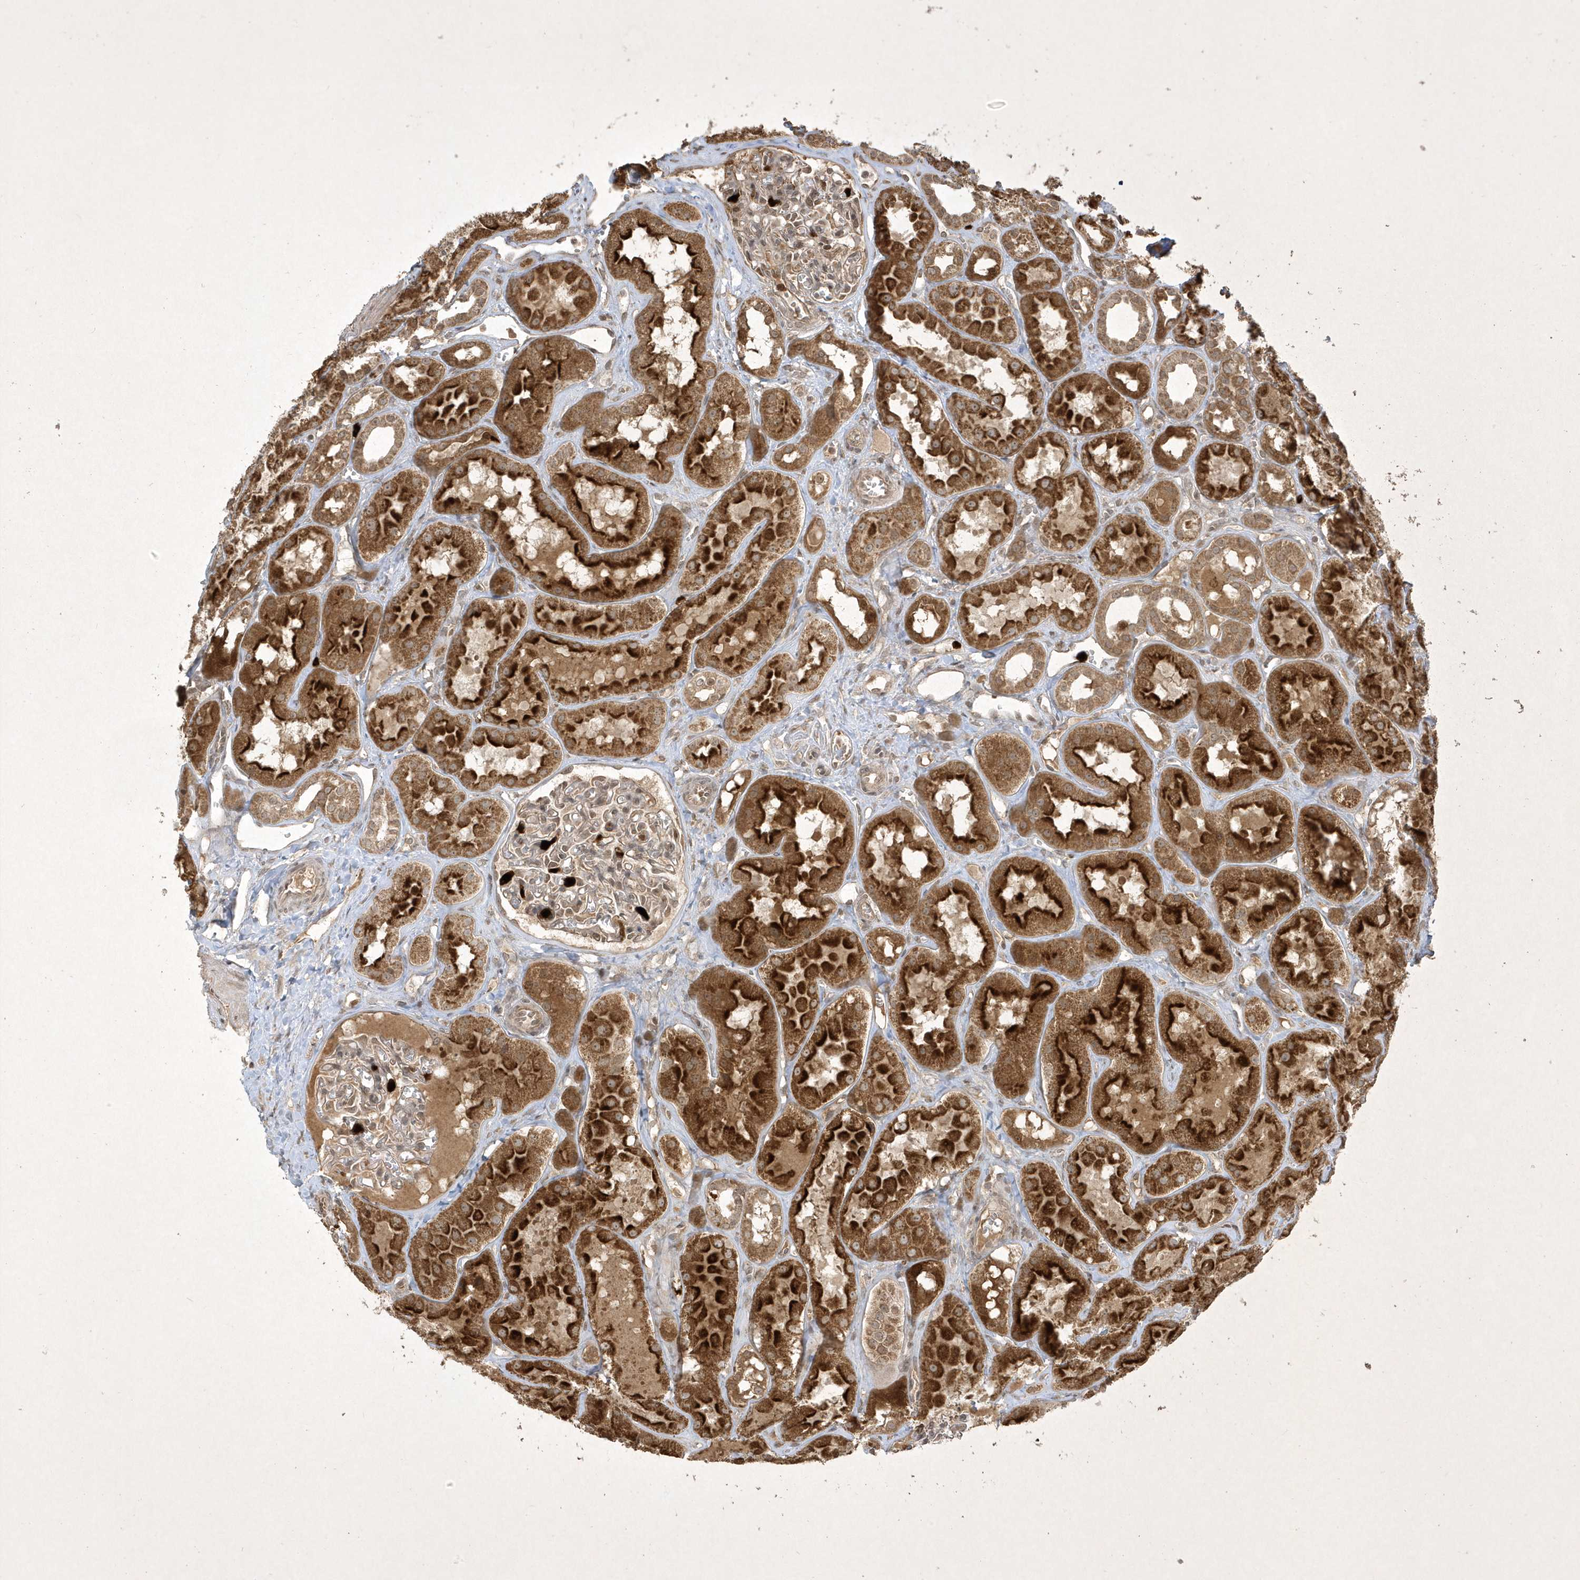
{"staining": {"intensity": "moderate", "quantity": "<25%", "location": "cytoplasmic/membranous"}, "tissue": "kidney", "cell_type": "Cells in glomeruli", "image_type": "normal", "snomed": [{"axis": "morphology", "description": "Normal tissue, NOS"}, {"axis": "topography", "description": "Kidney"}], "caption": "Kidney stained with a brown dye reveals moderate cytoplasmic/membranous positive staining in approximately <25% of cells in glomeruli.", "gene": "ZNF213", "patient": {"sex": "male", "age": 16}}